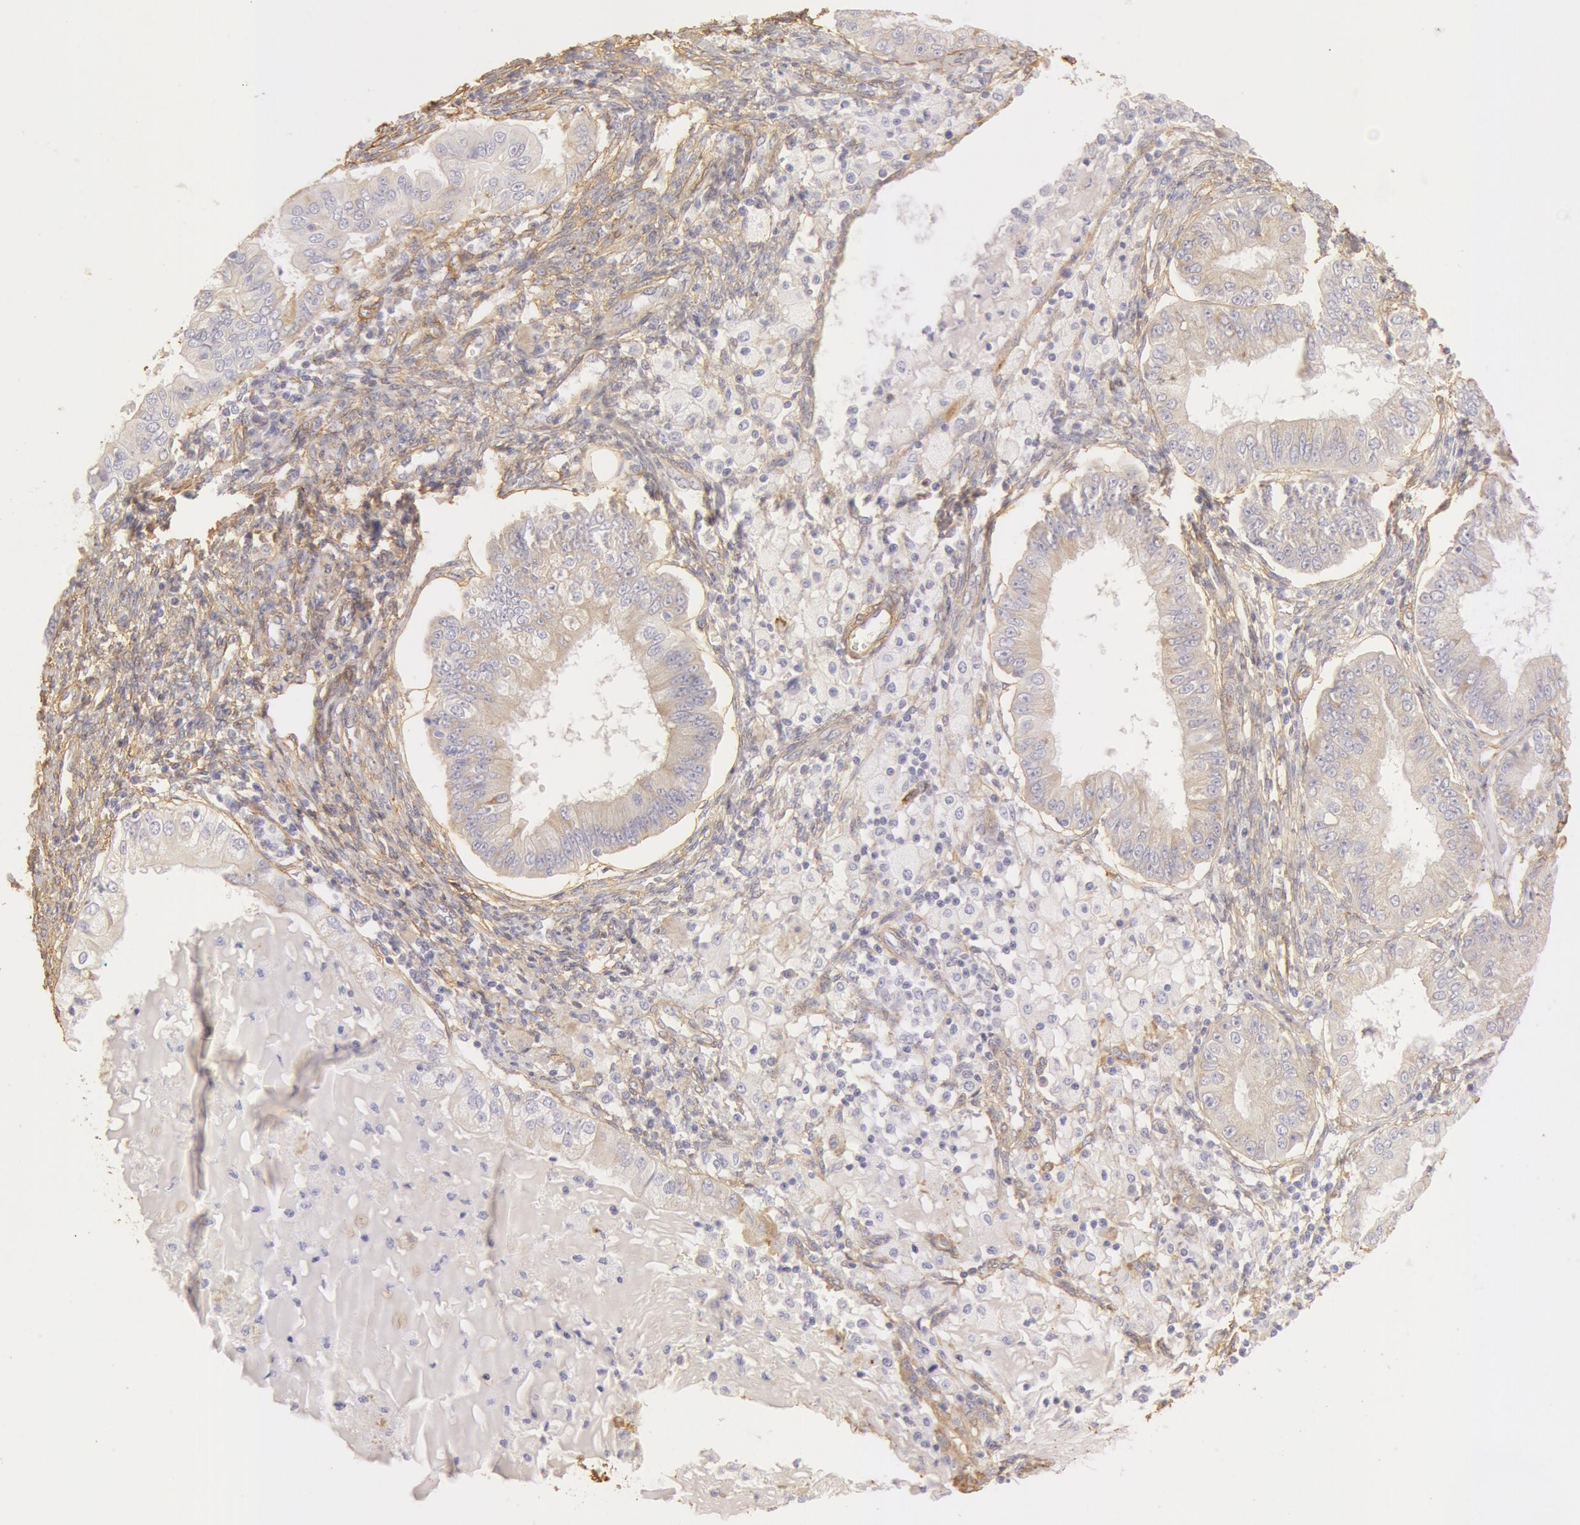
{"staining": {"intensity": "weak", "quantity": ">75%", "location": "cytoplasmic/membranous"}, "tissue": "endometrial cancer", "cell_type": "Tumor cells", "image_type": "cancer", "snomed": [{"axis": "morphology", "description": "Adenocarcinoma, NOS"}, {"axis": "topography", "description": "Endometrium"}], "caption": "Brown immunohistochemical staining in endometrial cancer exhibits weak cytoplasmic/membranous expression in about >75% of tumor cells. The staining is performed using DAB brown chromogen to label protein expression. The nuclei are counter-stained blue using hematoxylin.", "gene": "COL4A1", "patient": {"sex": "female", "age": 76}}